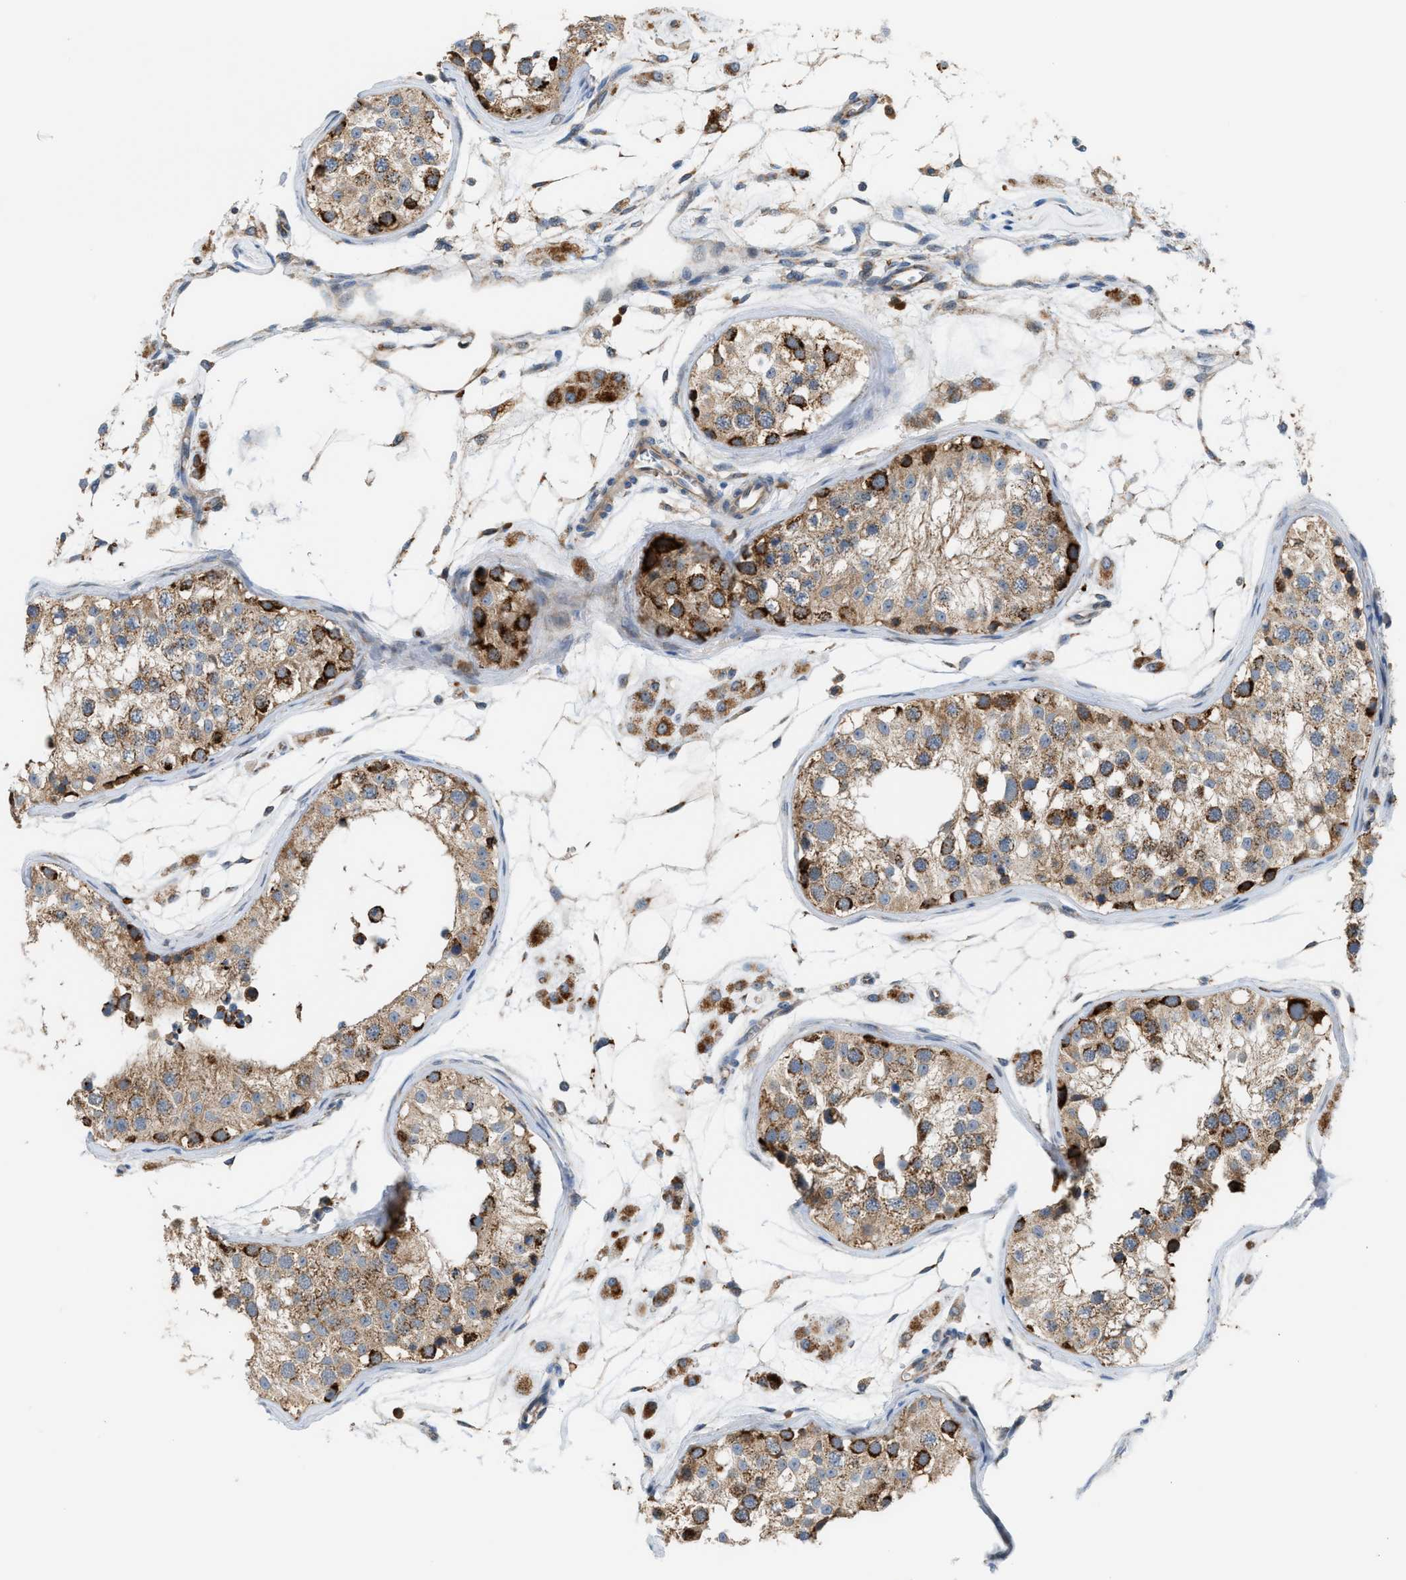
{"staining": {"intensity": "moderate", "quantity": ">75%", "location": "cytoplasmic/membranous"}, "tissue": "testis", "cell_type": "Cells in seminiferous ducts", "image_type": "normal", "snomed": [{"axis": "morphology", "description": "Normal tissue, NOS"}, {"axis": "morphology", "description": "Adenocarcinoma, metastatic, NOS"}, {"axis": "topography", "description": "Testis"}], "caption": "This photomicrograph shows benign testis stained with IHC to label a protein in brown. The cytoplasmic/membranous of cells in seminiferous ducts show moderate positivity for the protein. Nuclei are counter-stained blue.", "gene": "PDCL", "patient": {"sex": "male", "age": 26}}